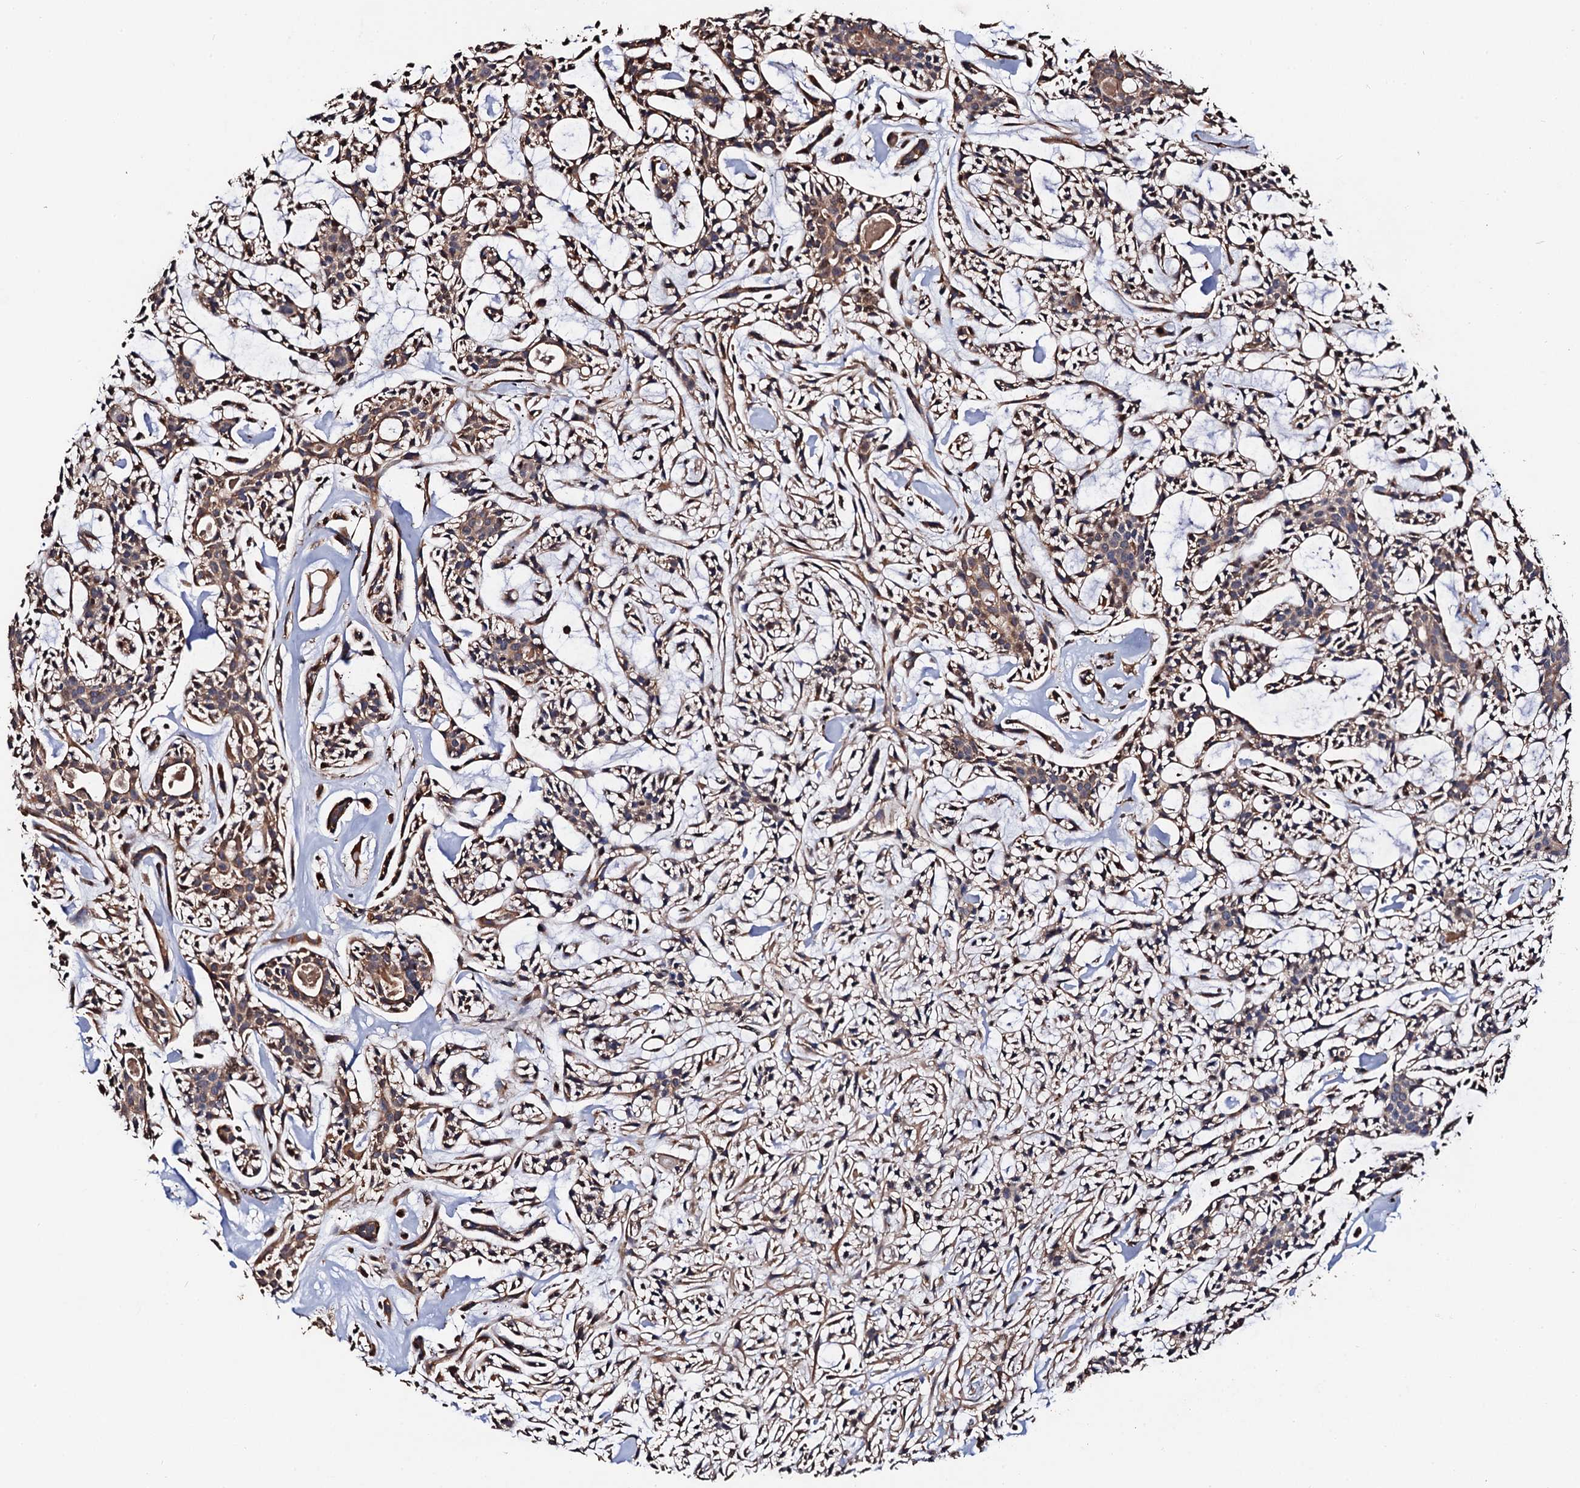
{"staining": {"intensity": "moderate", "quantity": ">75%", "location": "cytoplasmic/membranous"}, "tissue": "head and neck cancer", "cell_type": "Tumor cells", "image_type": "cancer", "snomed": [{"axis": "morphology", "description": "Adenocarcinoma, NOS"}, {"axis": "topography", "description": "Salivary gland"}, {"axis": "topography", "description": "Head-Neck"}], "caption": "Head and neck adenocarcinoma was stained to show a protein in brown. There is medium levels of moderate cytoplasmic/membranous staining in approximately >75% of tumor cells. The protein is stained brown, and the nuclei are stained in blue (DAB (3,3'-diaminobenzidine) IHC with brightfield microscopy, high magnification).", "gene": "RGS11", "patient": {"sex": "male", "age": 55}}